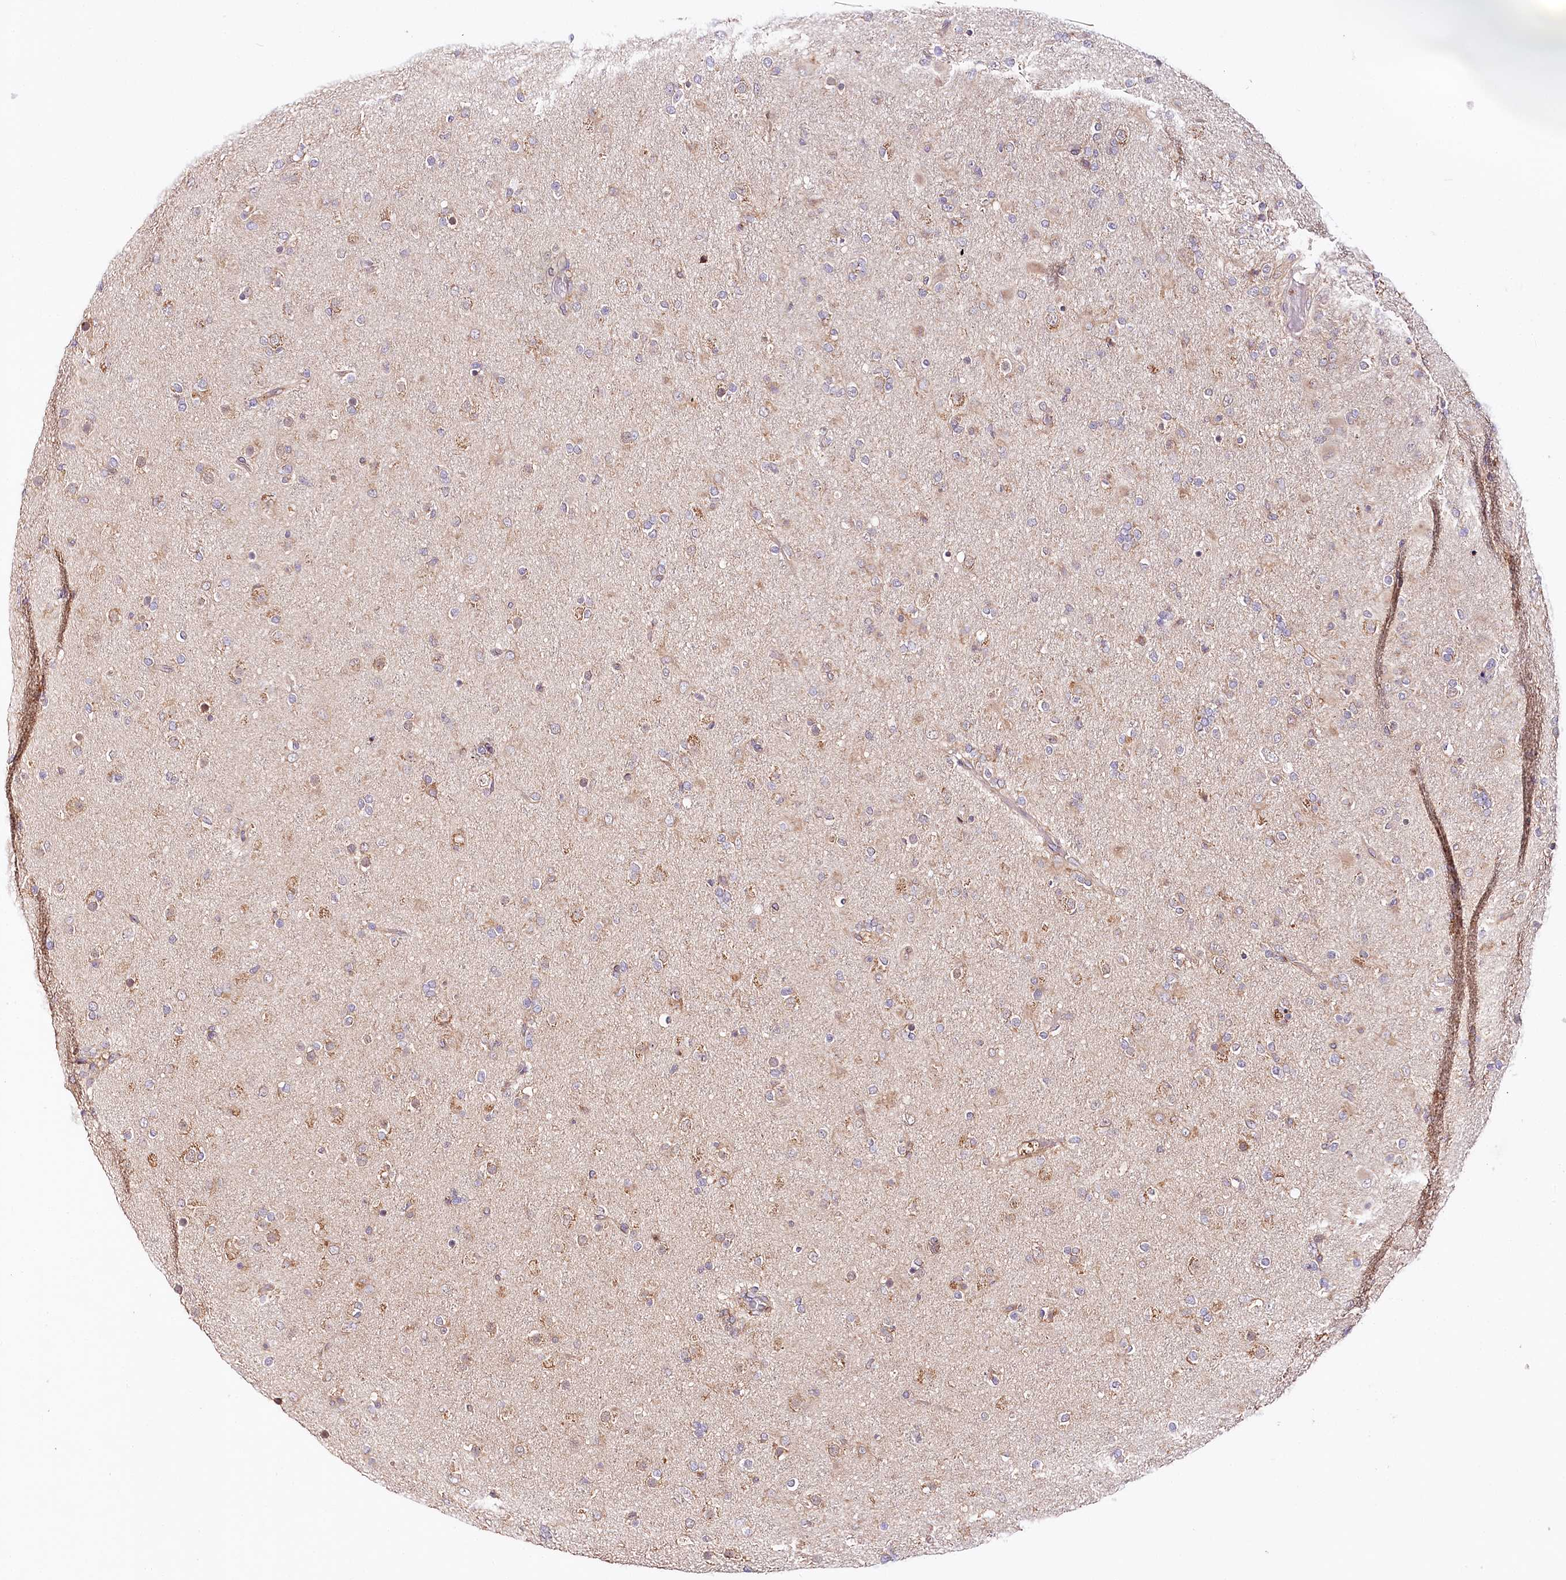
{"staining": {"intensity": "strong", "quantity": "25%-75%", "location": "cytoplasmic/membranous"}, "tissue": "glioma", "cell_type": "Tumor cells", "image_type": "cancer", "snomed": [{"axis": "morphology", "description": "Glioma, malignant, Low grade"}, {"axis": "topography", "description": "Brain"}], "caption": "Low-grade glioma (malignant) tissue demonstrates strong cytoplasmic/membranous staining in approximately 25%-75% of tumor cells, visualized by immunohistochemistry.", "gene": "VEGFA", "patient": {"sex": "male", "age": 65}}